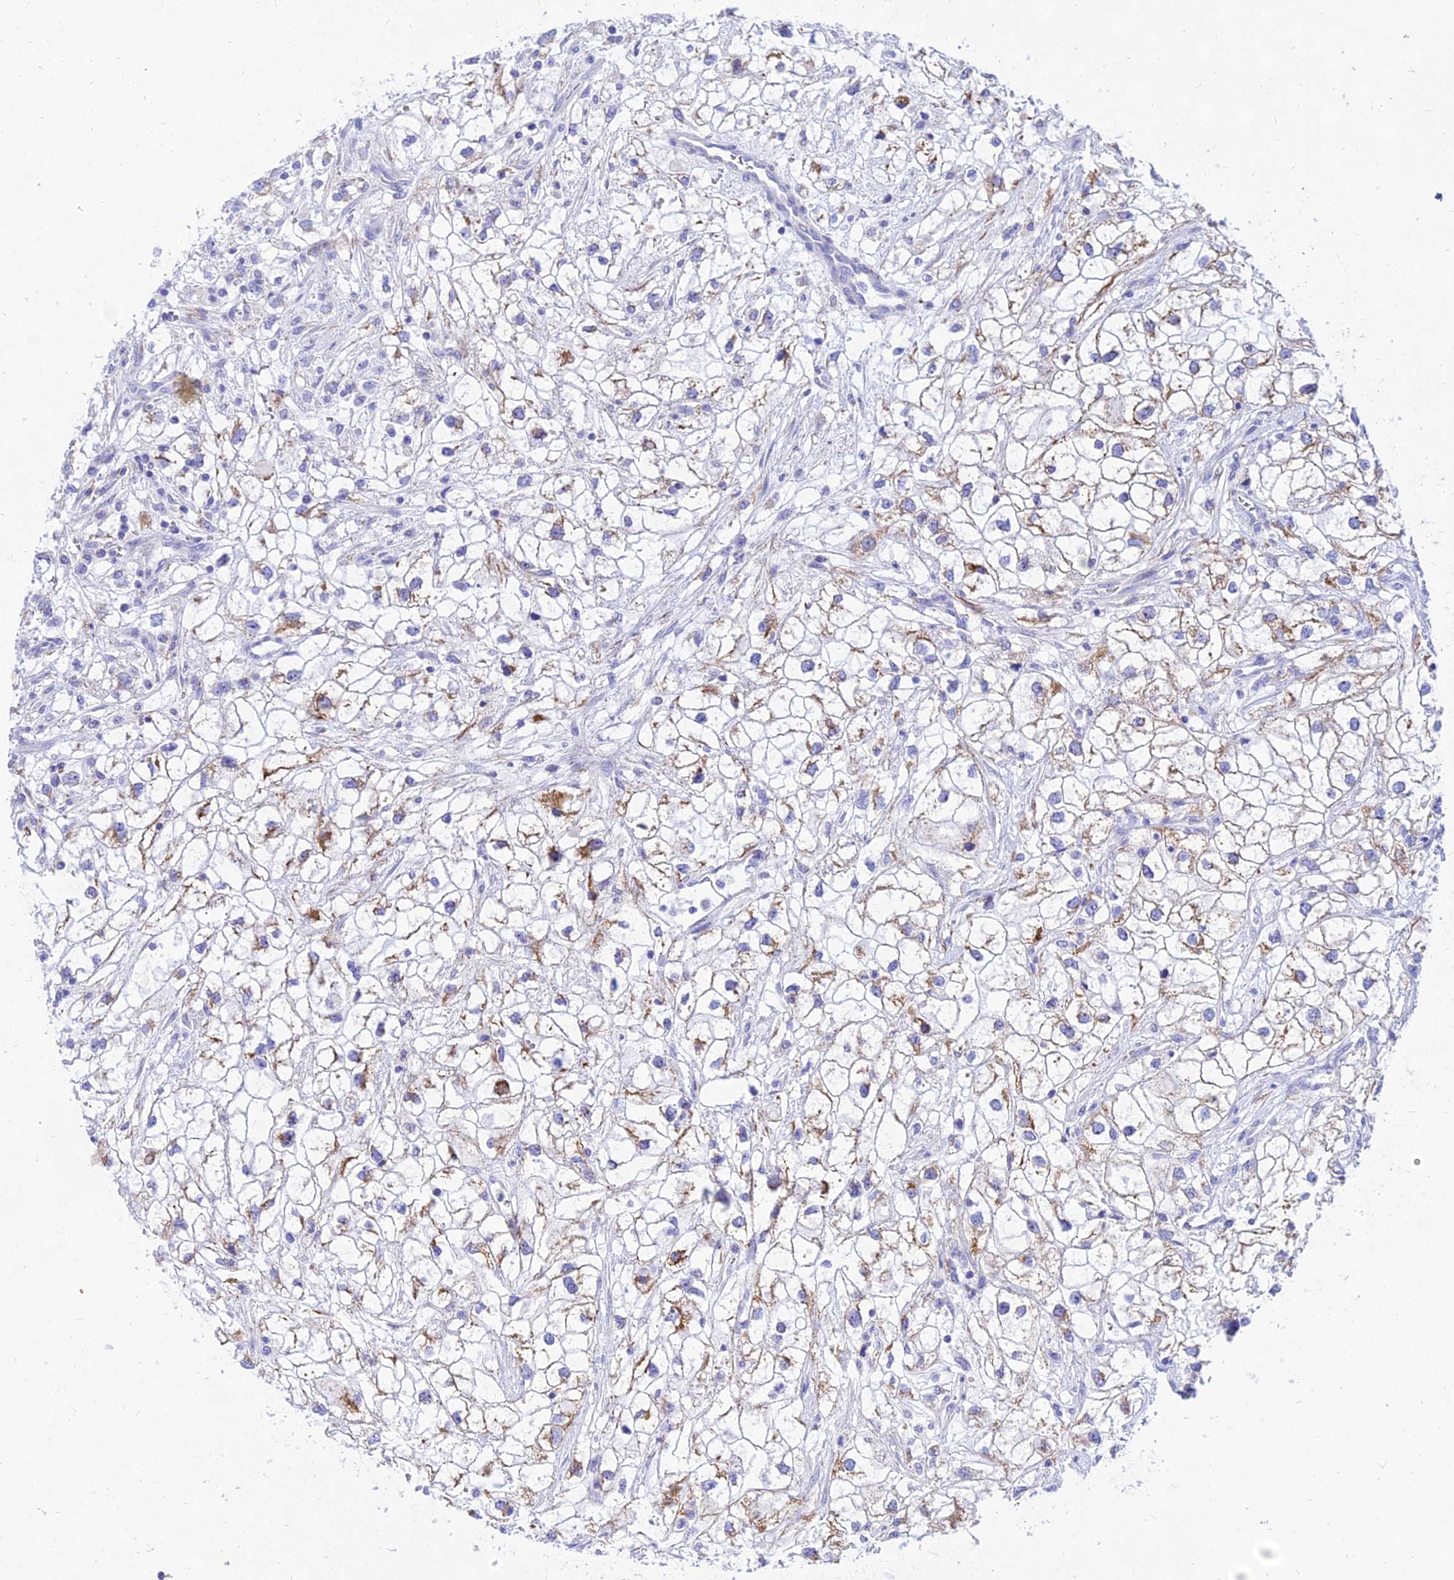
{"staining": {"intensity": "moderate", "quantity": ">75%", "location": "cytoplasmic/membranous"}, "tissue": "renal cancer", "cell_type": "Tumor cells", "image_type": "cancer", "snomed": [{"axis": "morphology", "description": "Adenocarcinoma, NOS"}, {"axis": "topography", "description": "Kidney"}], "caption": "An immunohistochemistry (IHC) image of tumor tissue is shown. Protein staining in brown shows moderate cytoplasmic/membranous positivity in renal cancer (adenocarcinoma) within tumor cells.", "gene": "PKN3", "patient": {"sex": "male", "age": 59}}